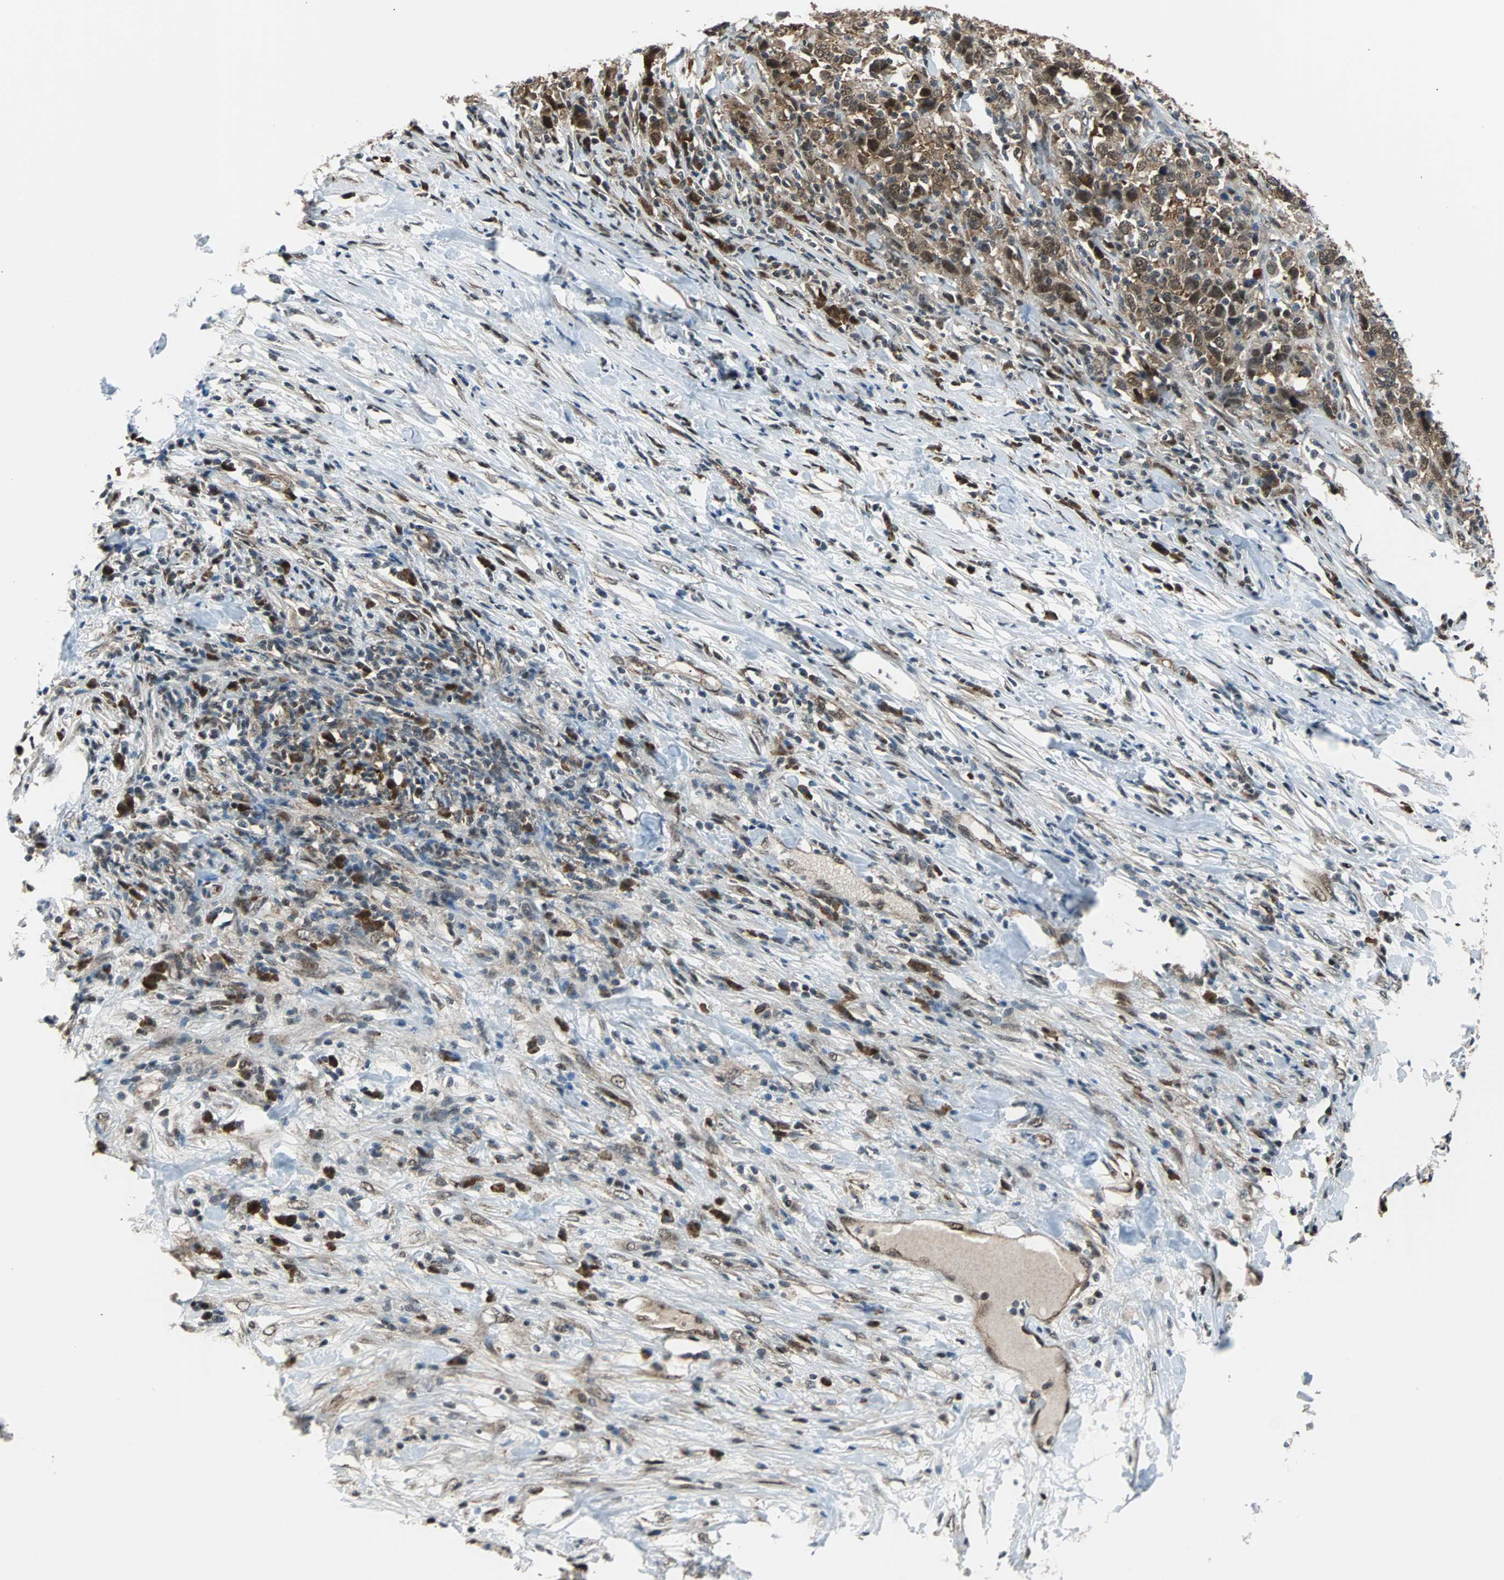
{"staining": {"intensity": "strong", "quantity": ">75%", "location": "cytoplasmic/membranous,nuclear"}, "tissue": "urothelial cancer", "cell_type": "Tumor cells", "image_type": "cancer", "snomed": [{"axis": "morphology", "description": "Urothelial carcinoma, High grade"}, {"axis": "topography", "description": "Urinary bladder"}], "caption": "Immunohistochemistry (IHC) photomicrograph of human high-grade urothelial carcinoma stained for a protein (brown), which reveals high levels of strong cytoplasmic/membranous and nuclear expression in about >75% of tumor cells.", "gene": "VCP", "patient": {"sex": "male", "age": 61}}